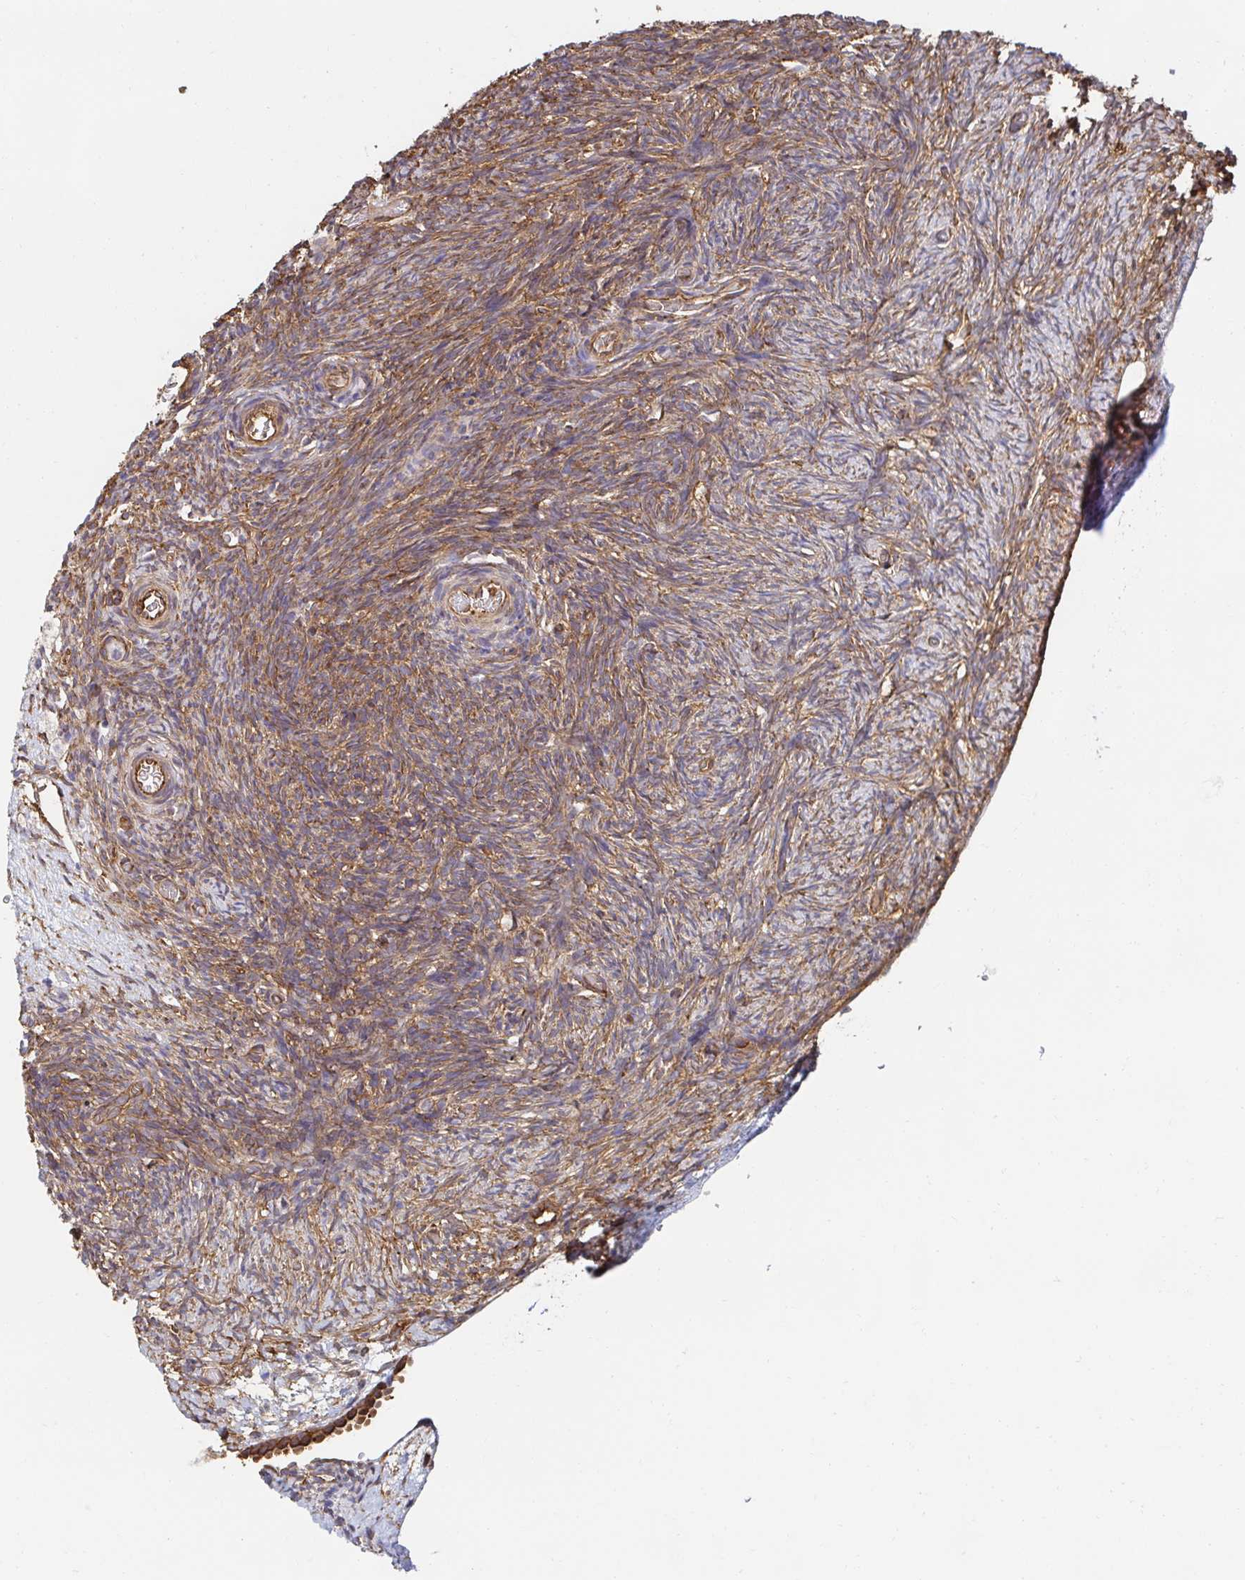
{"staining": {"intensity": "moderate", "quantity": ">75%", "location": "cytoplasmic/membranous"}, "tissue": "ovary", "cell_type": "Follicle cells", "image_type": "normal", "snomed": [{"axis": "morphology", "description": "Normal tissue, NOS"}, {"axis": "topography", "description": "Ovary"}], "caption": "Immunohistochemistry (IHC) image of benign ovary: human ovary stained using immunohistochemistry shows medium levels of moderate protein expression localized specifically in the cytoplasmic/membranous of follicle cells, appearing as a cytoplasmic/membranous brown color.", "gene": "CTTN", "patient": {"sex": "female", "age": 39}}